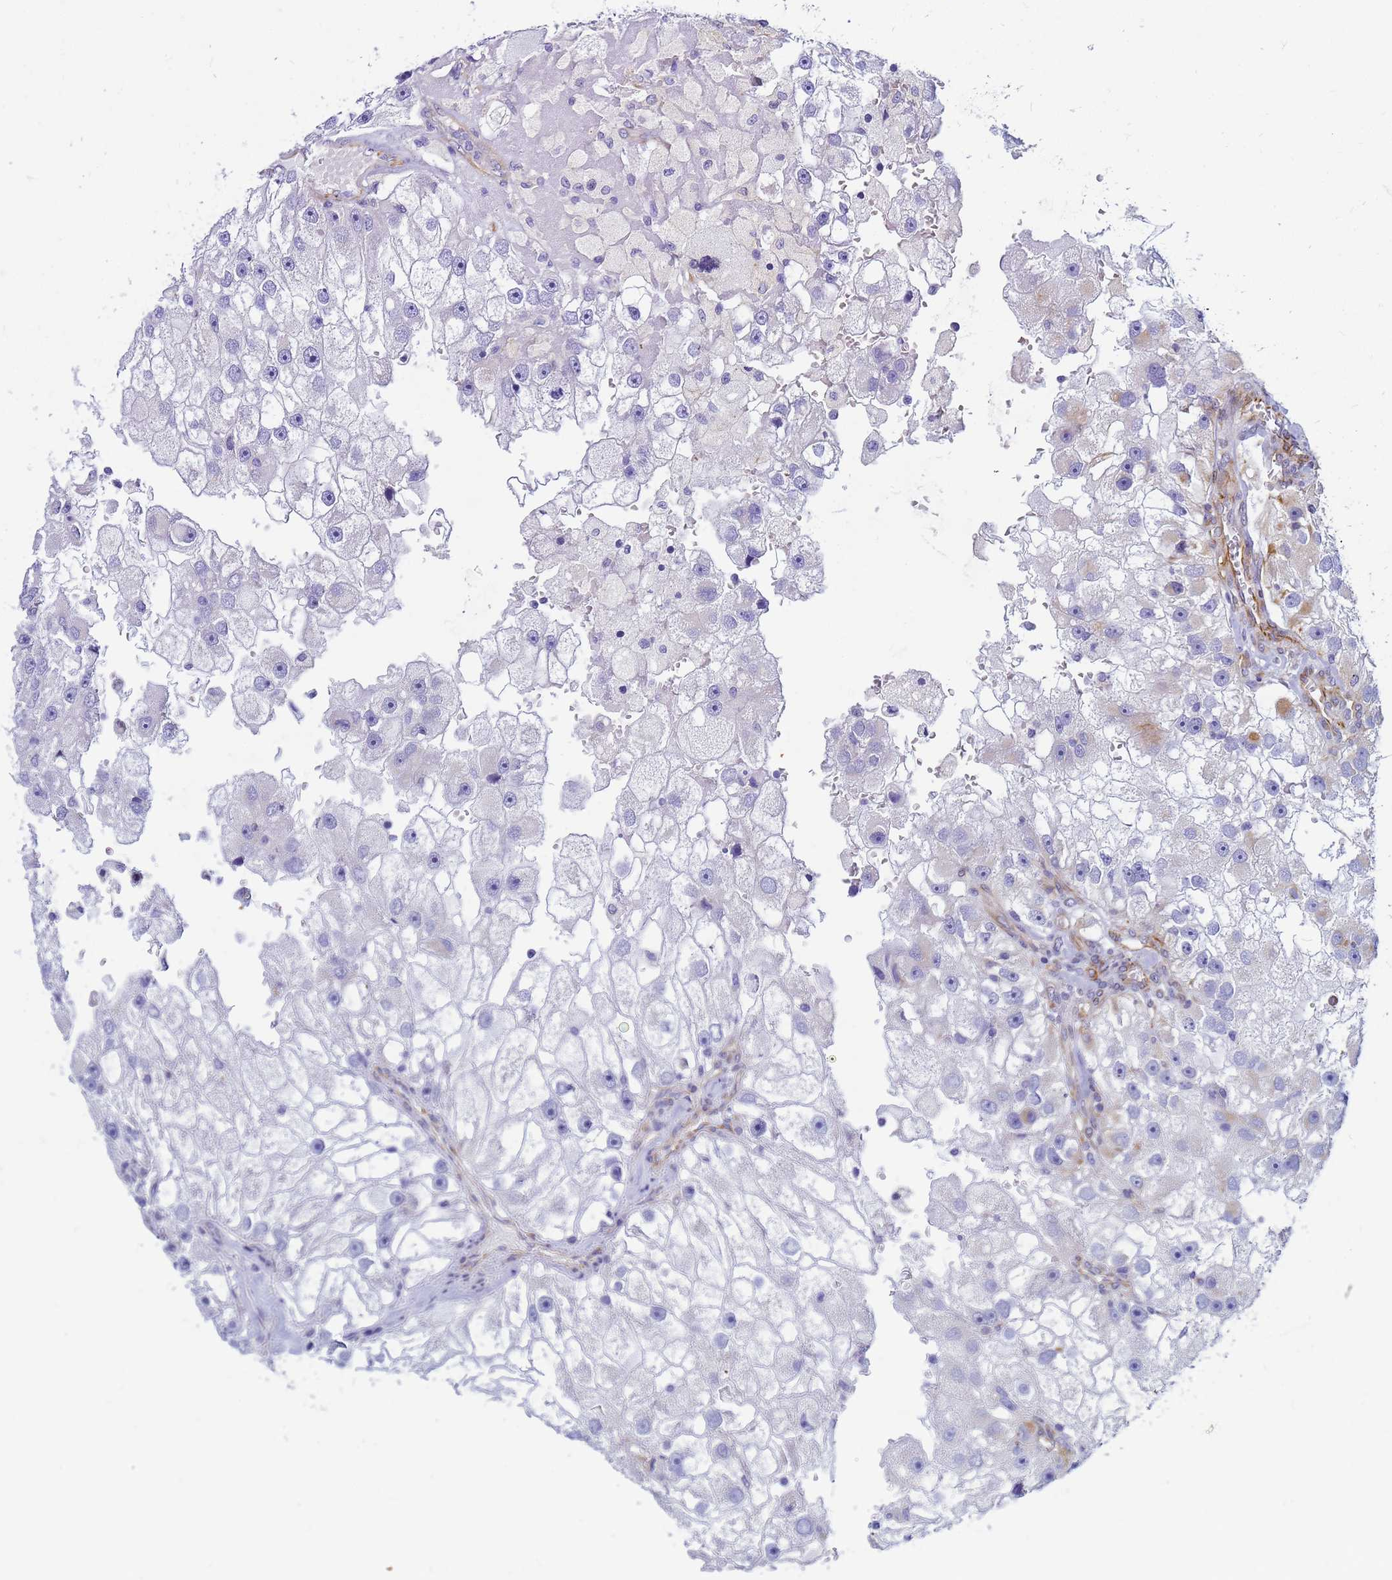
{"staining": {"intensity": "negative", "quantity": "none", "location": "none"}, "tissue": "renal cancer", "cell_type": "Tumor cells", "image_type": "cancer", "snomed": [{"axis": "morphology", "description": "Adenocarcinoma, NOS"}, {"axis": "topography", "description": "Kidney"}], "caption": "The micrograph reveals no significant positivity in tumor cells of adenocarcinoma (renal). (Stains: DAB IHC with hematoxylin counter stain, Microscopy: brightfield microscopy at high magnification).", "gene": "UBXN2B", "patient": {"sex": "male", "age": 63}}